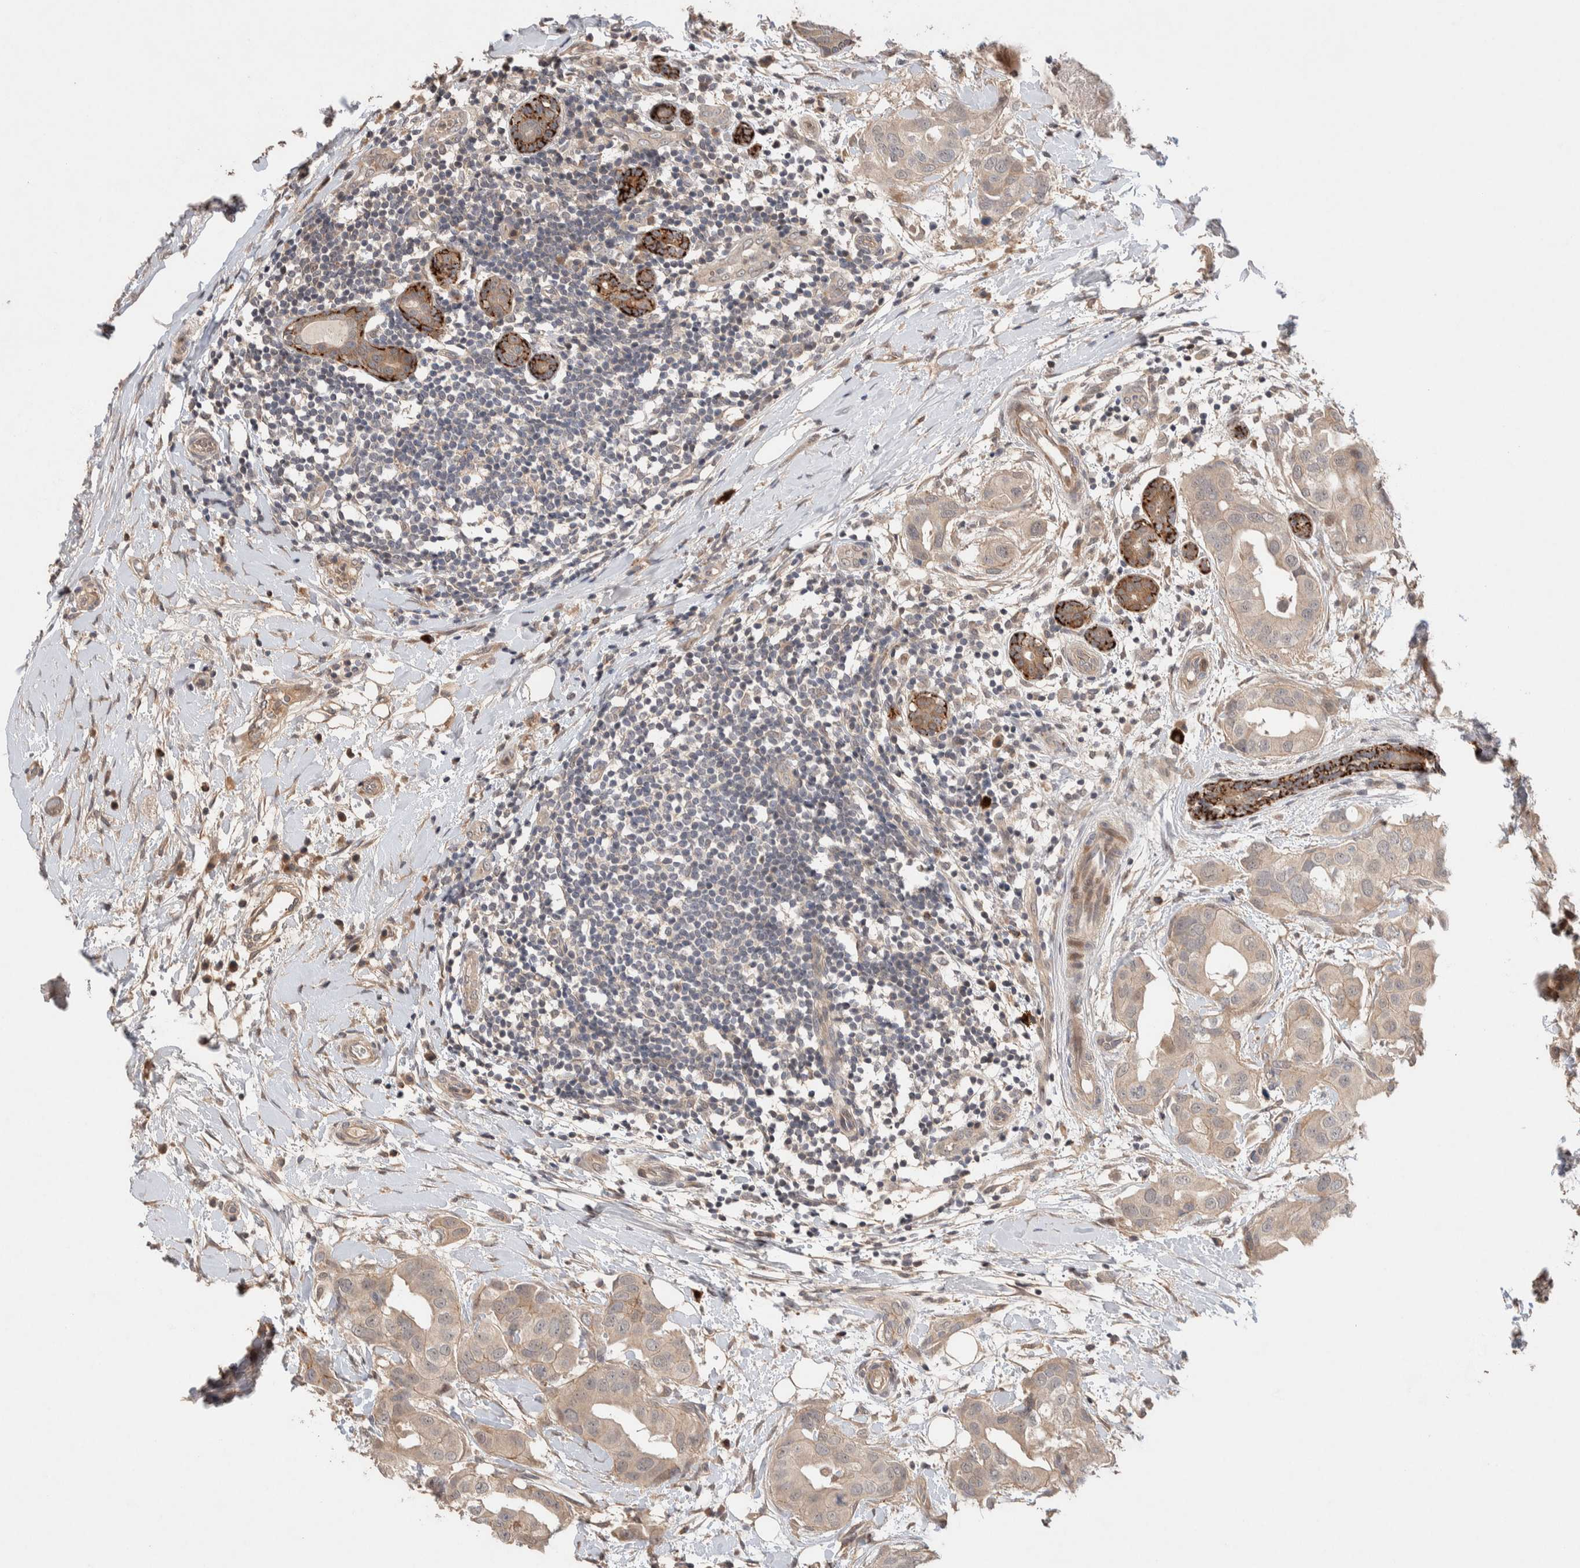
{"staining": {"intensity": "weak", "quantity": ">75%", "location": "cytoplasmic/membranous"}, "tissue": "breast cancer", "cell_type": "Tumor cells", "image_type": "cancer", "snomed": [{"axis": "morphology", "description": "Duct carcinoma"}, {"axis": "topography", "description": "Breast"}], "caption": "Breast cancer stained with a brown dye demonstrates weak cytoplasmic/membranous positive positivity in about >75% of tumor cells.", "gene": "CASK", "patient": {"sex": "female", "age": 40}}